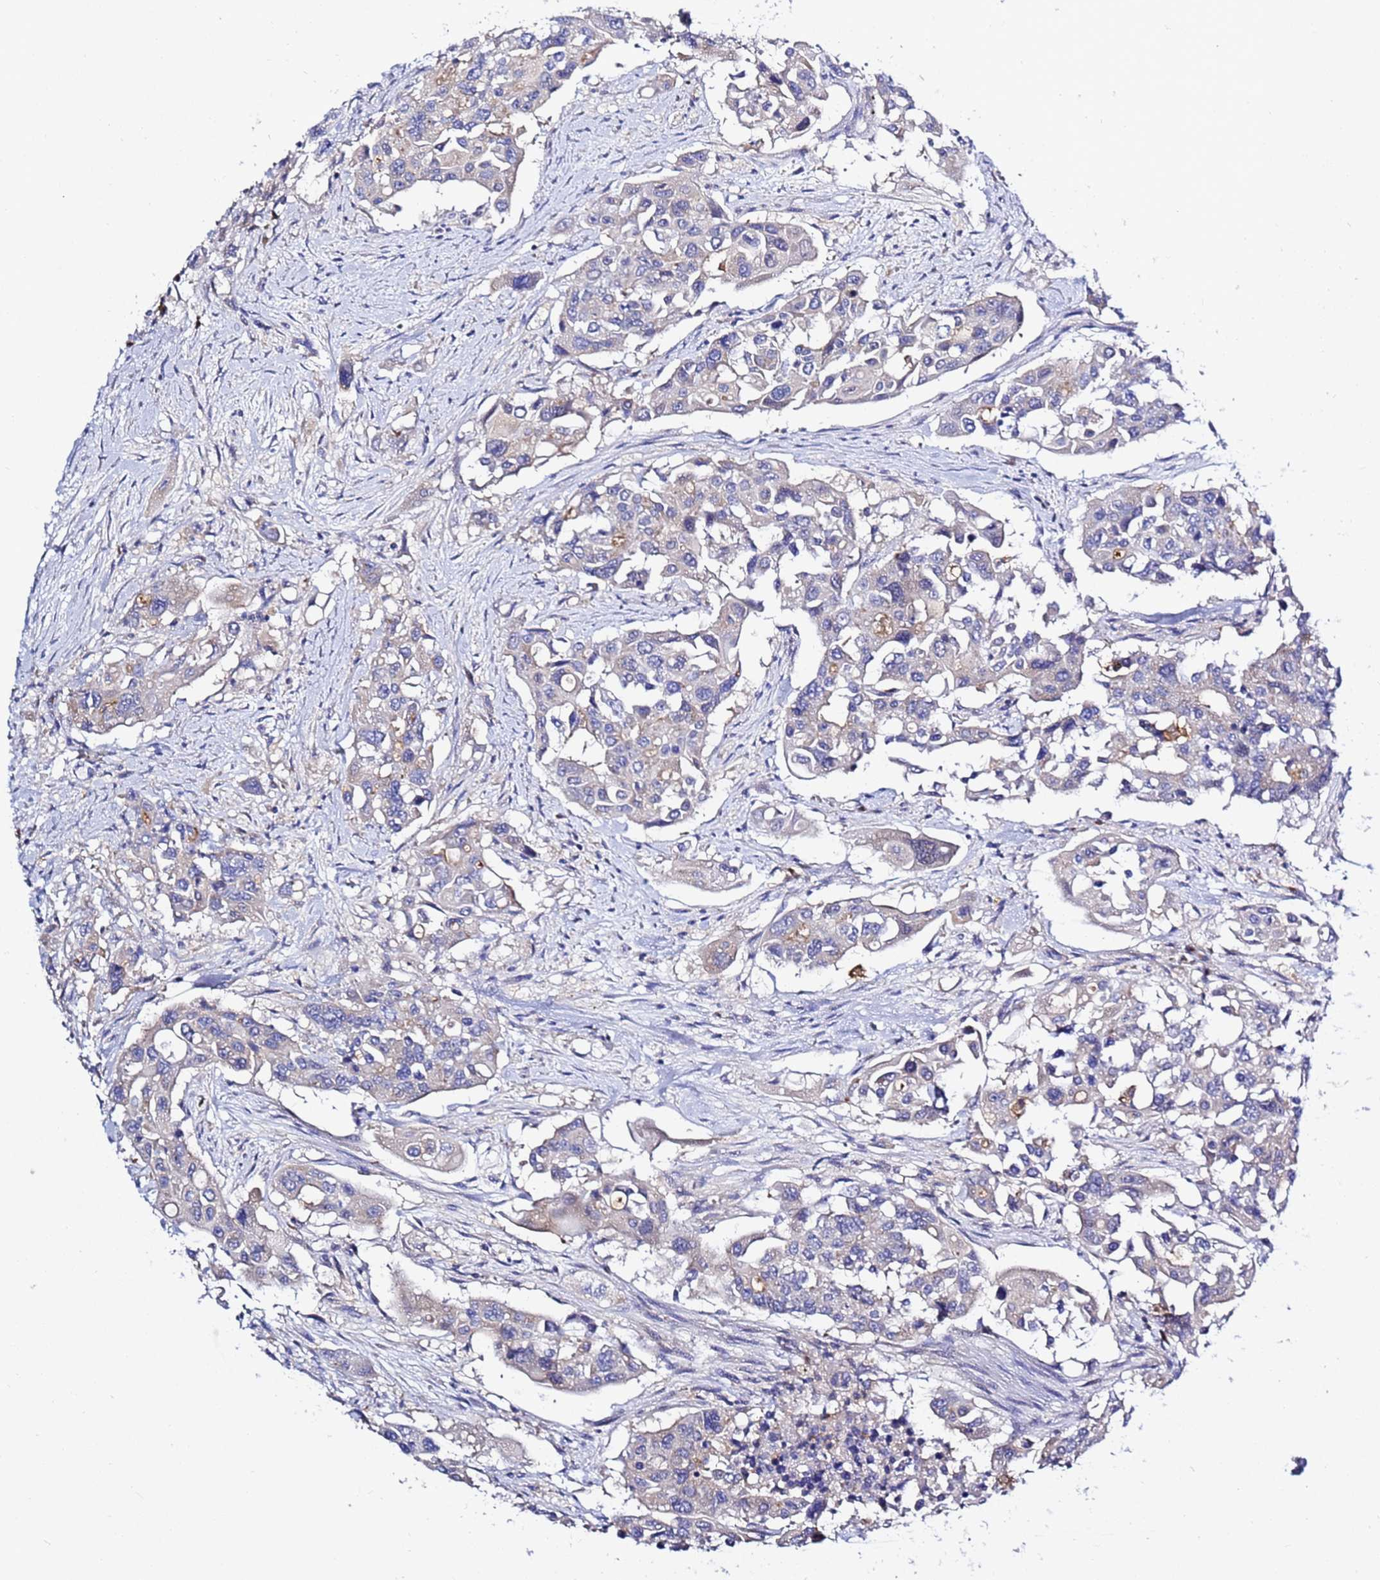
{"staining": {"intensity": "moderate", "quantity": "<25%", "location": "cytoplasmic/membranous"}, "tissue": "colorectal cancer", "cell_type": "Tumor cells", "image_type": "cancer", "snomed": [{"axis": "morphology", "description": "Adenocarcinoma, NOS"}, {"axis": "topography", "description": "Colon"}], "caption": "Immunohistochemistry (IHC) (DAB (3,3'-diaminobenzidine)) staining of human colorectal cancer reveals moderate cytoplasmic/membranous protein positivity in approximately <25% of tumor cells.", "gene": "ANAPC1", "patient": {"sex": "male", "age": 77}}